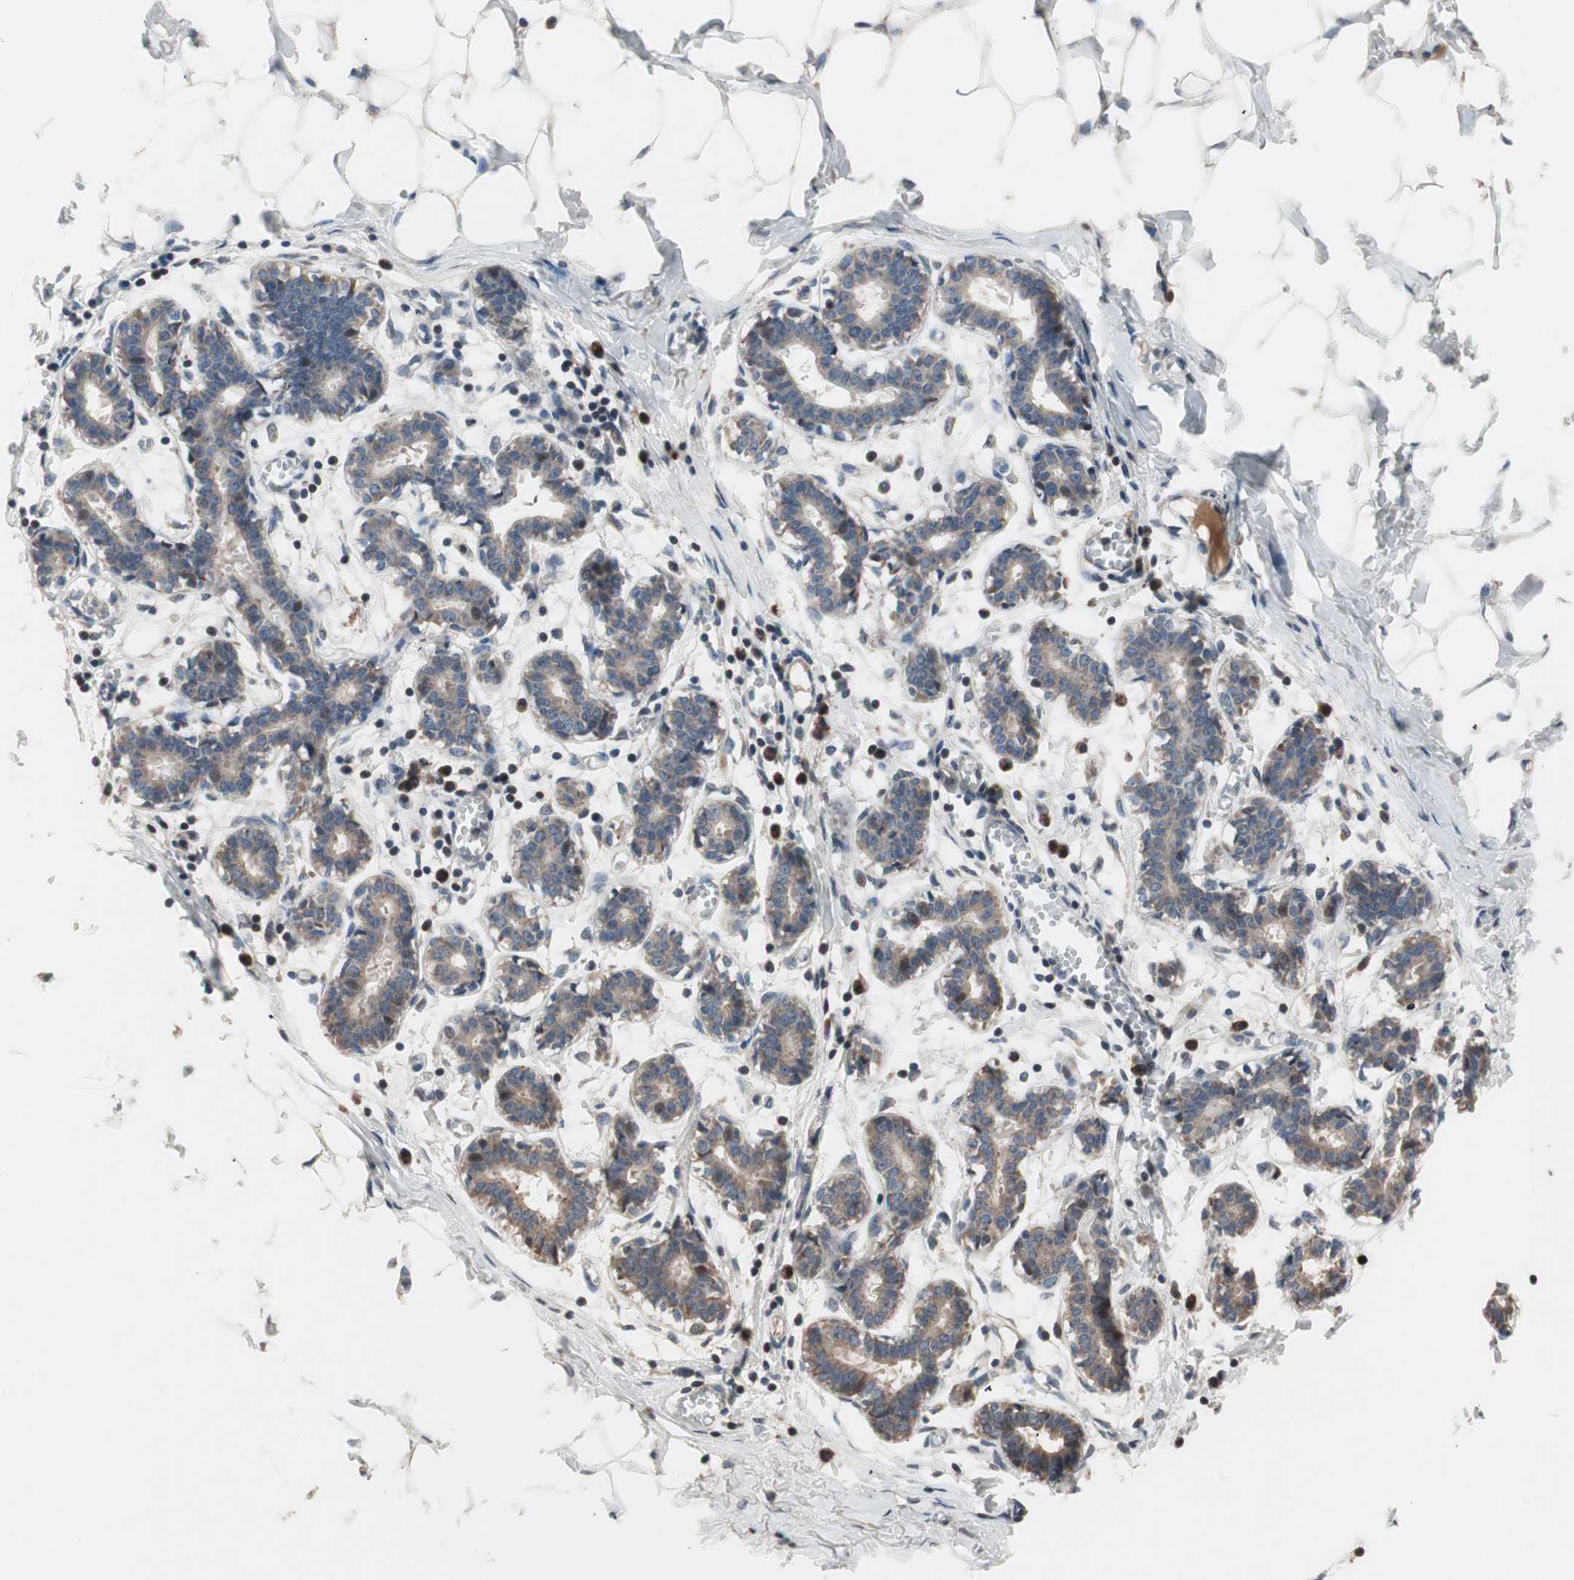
{"staining": {"intensity": "negative", "quantity": "none", "location": "none"}, "tissue": "breast", "cell_type": "Adipocytes", "image_type": "normal", "snomed": [{"axis": "morphology", "description": "Normal tissue, NOS"}, {"axis": "topography", "description": "Breast"}], "caption": "IHC image of benign breast: breast stained with DAB demonstrates no significant protein positivity in adipocytes.", "gene": "NF2", "patient": {"sex": "female", "age": 27}}